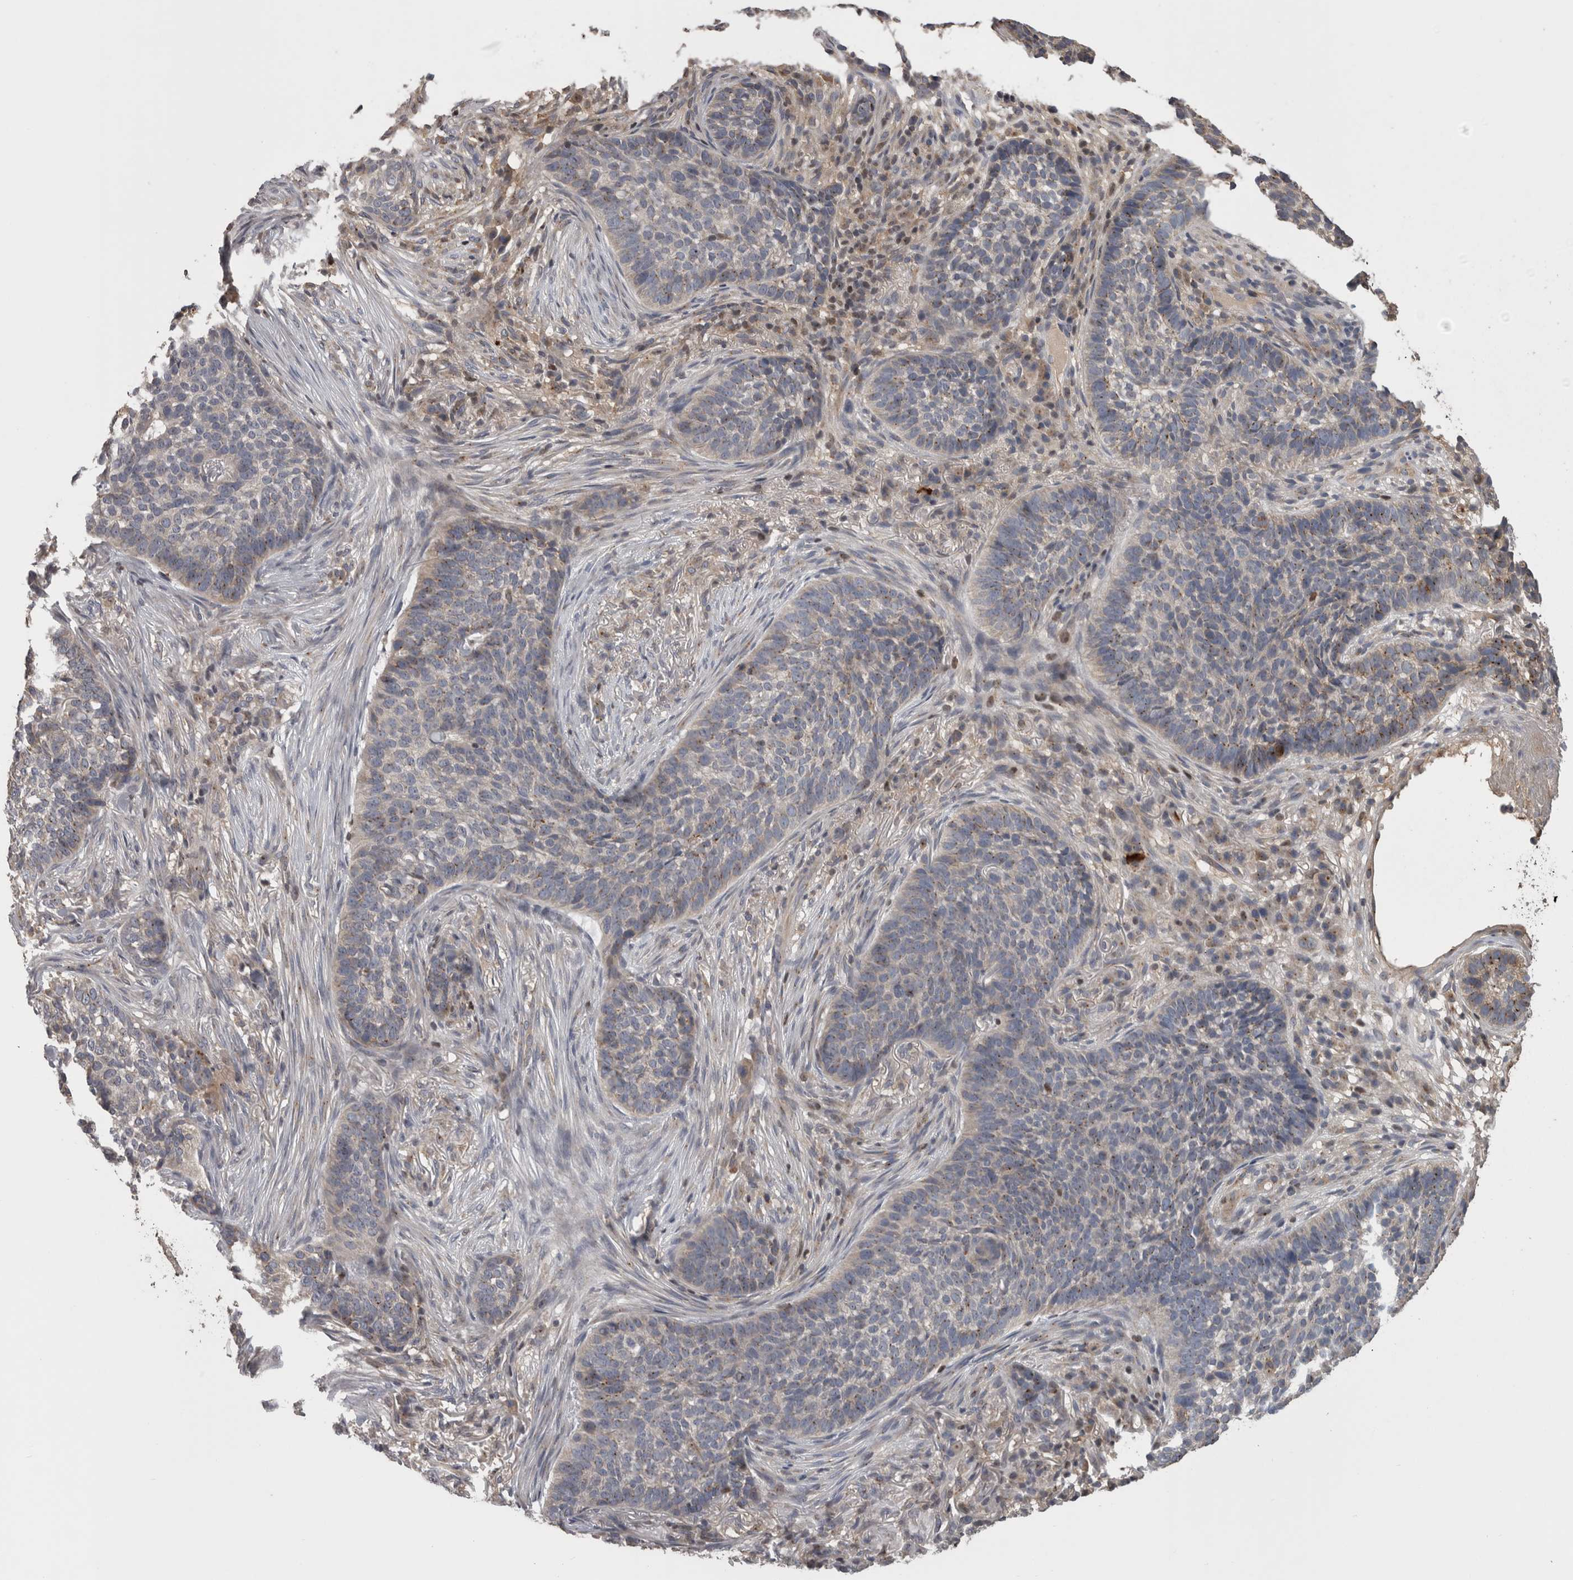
{"staining": {"intensity": "weak", "quantity": "<25%", "location": "cytoplasmic/membranous"}, "tissue": "skin cancer", "cell_type": "Tumor cells", "image_type": "cancer", "snomed": [{"axis": "morphology", "description": "Basal cell carcinoma"}, {"axis": "topography", "description": "Skin"}], "caption": "An image of skin cancer (basal cell carcinoma) stained for a protein demonstrates no brown staining in tumor cells.", "gene": "PCM1", "patient": {"sex": "male", "age": 85}}